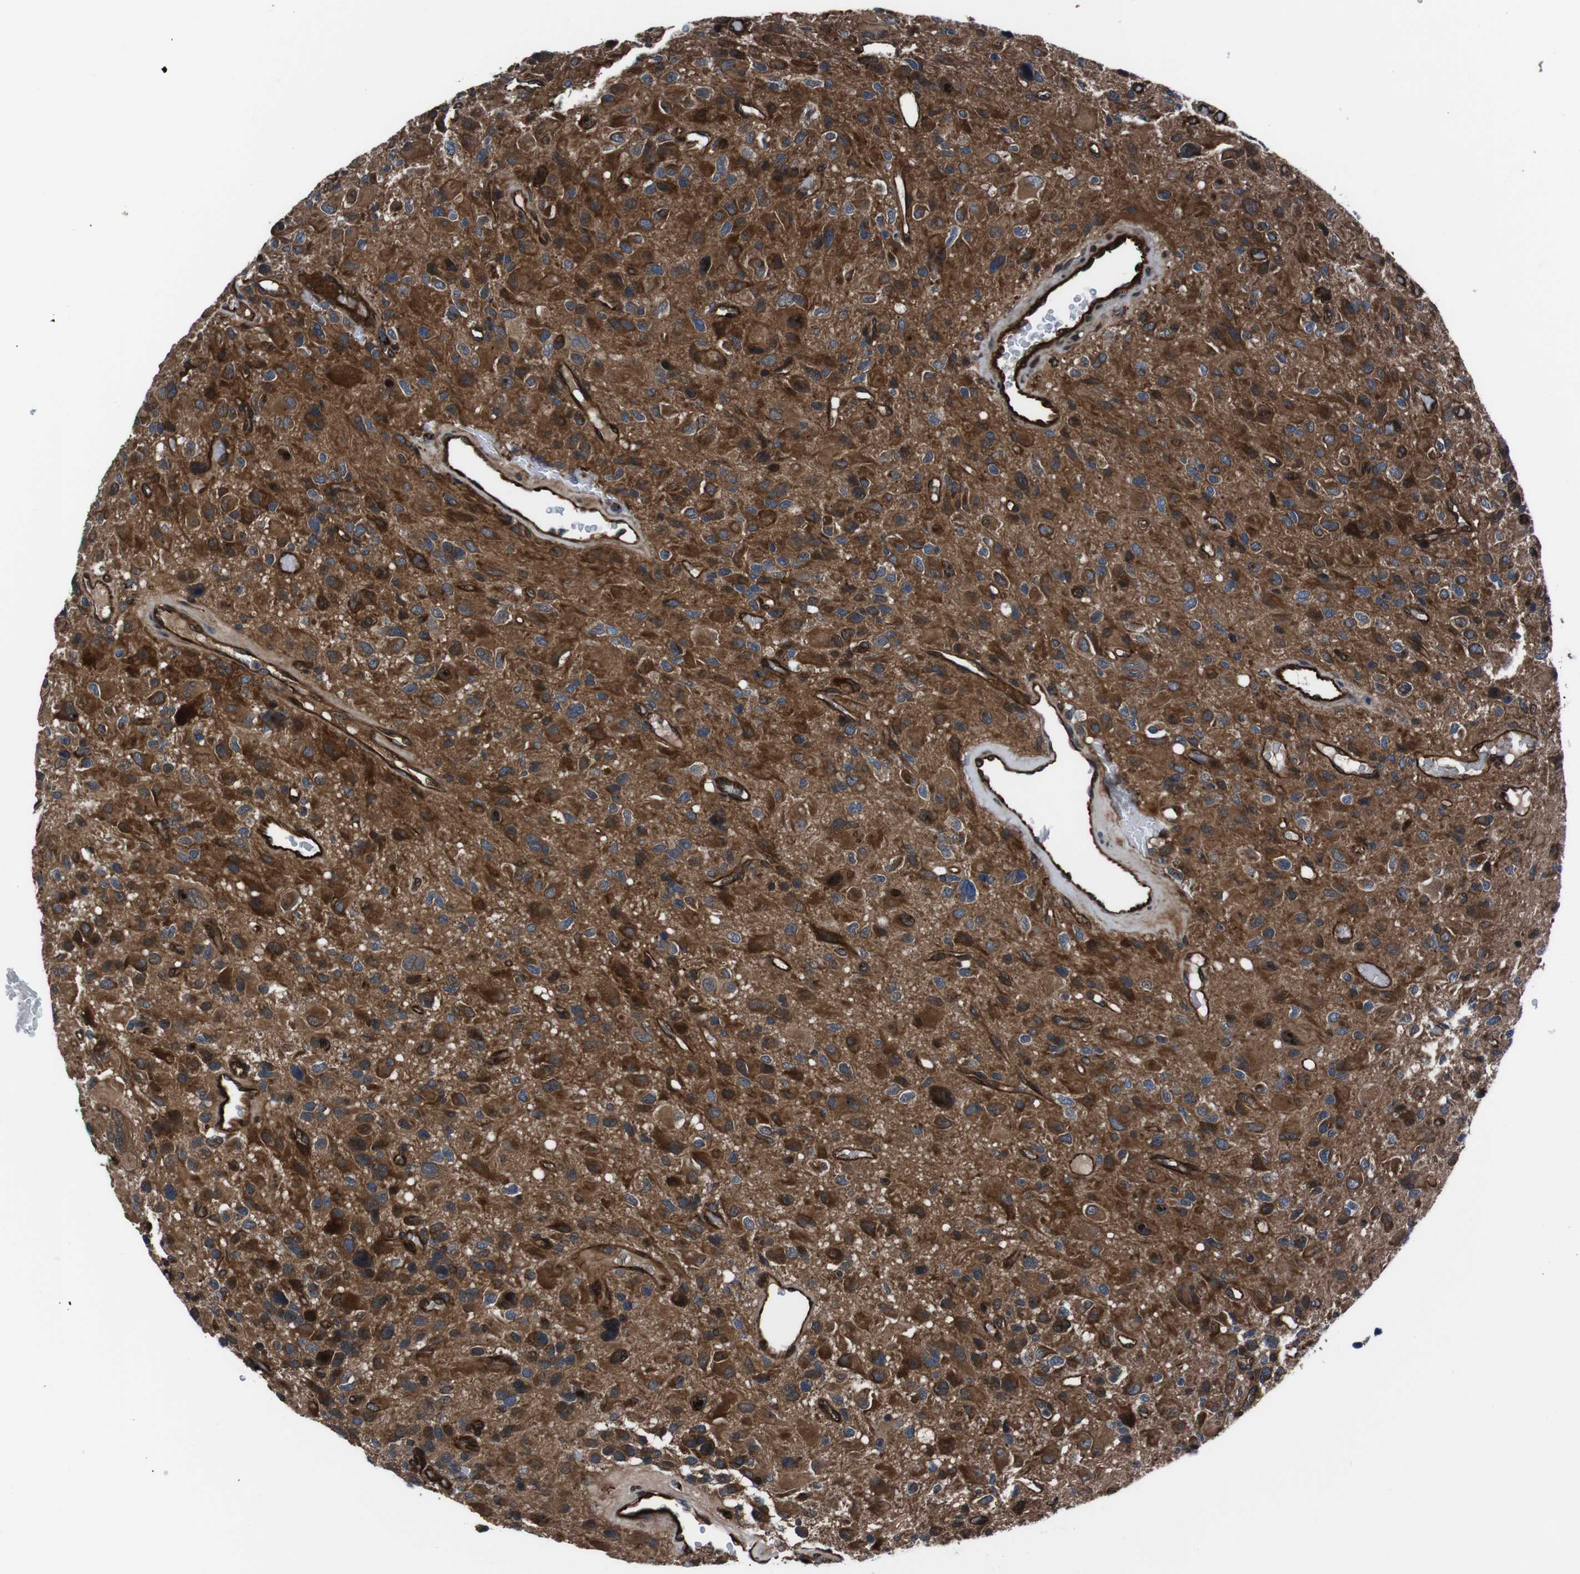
{"staining": {"intensity": "strong", "quantity": ">75%", "location": "cytoplasmic/membranous"}, "tissue": "glioma", "cell_type": "Tumor cells", "image_type": "cancer", "snomed": [{"axis": "morphology", "description": "Glioma, malignant, High grade"}, {"axis": "topography", "description": "Brain"}], "caption": "Immunohistochemistry (IHC) (DAB (3,3'-diaminobenzidine)) staining of malignant high-grade glioma displays strong cytoplasmic/membranous protein staining in about >75% of tumor cells. (IHC, brightfield microscopy, high magnification).", "gene": "EIF4A2", "patient": {"sex": "male", "age": 48}}